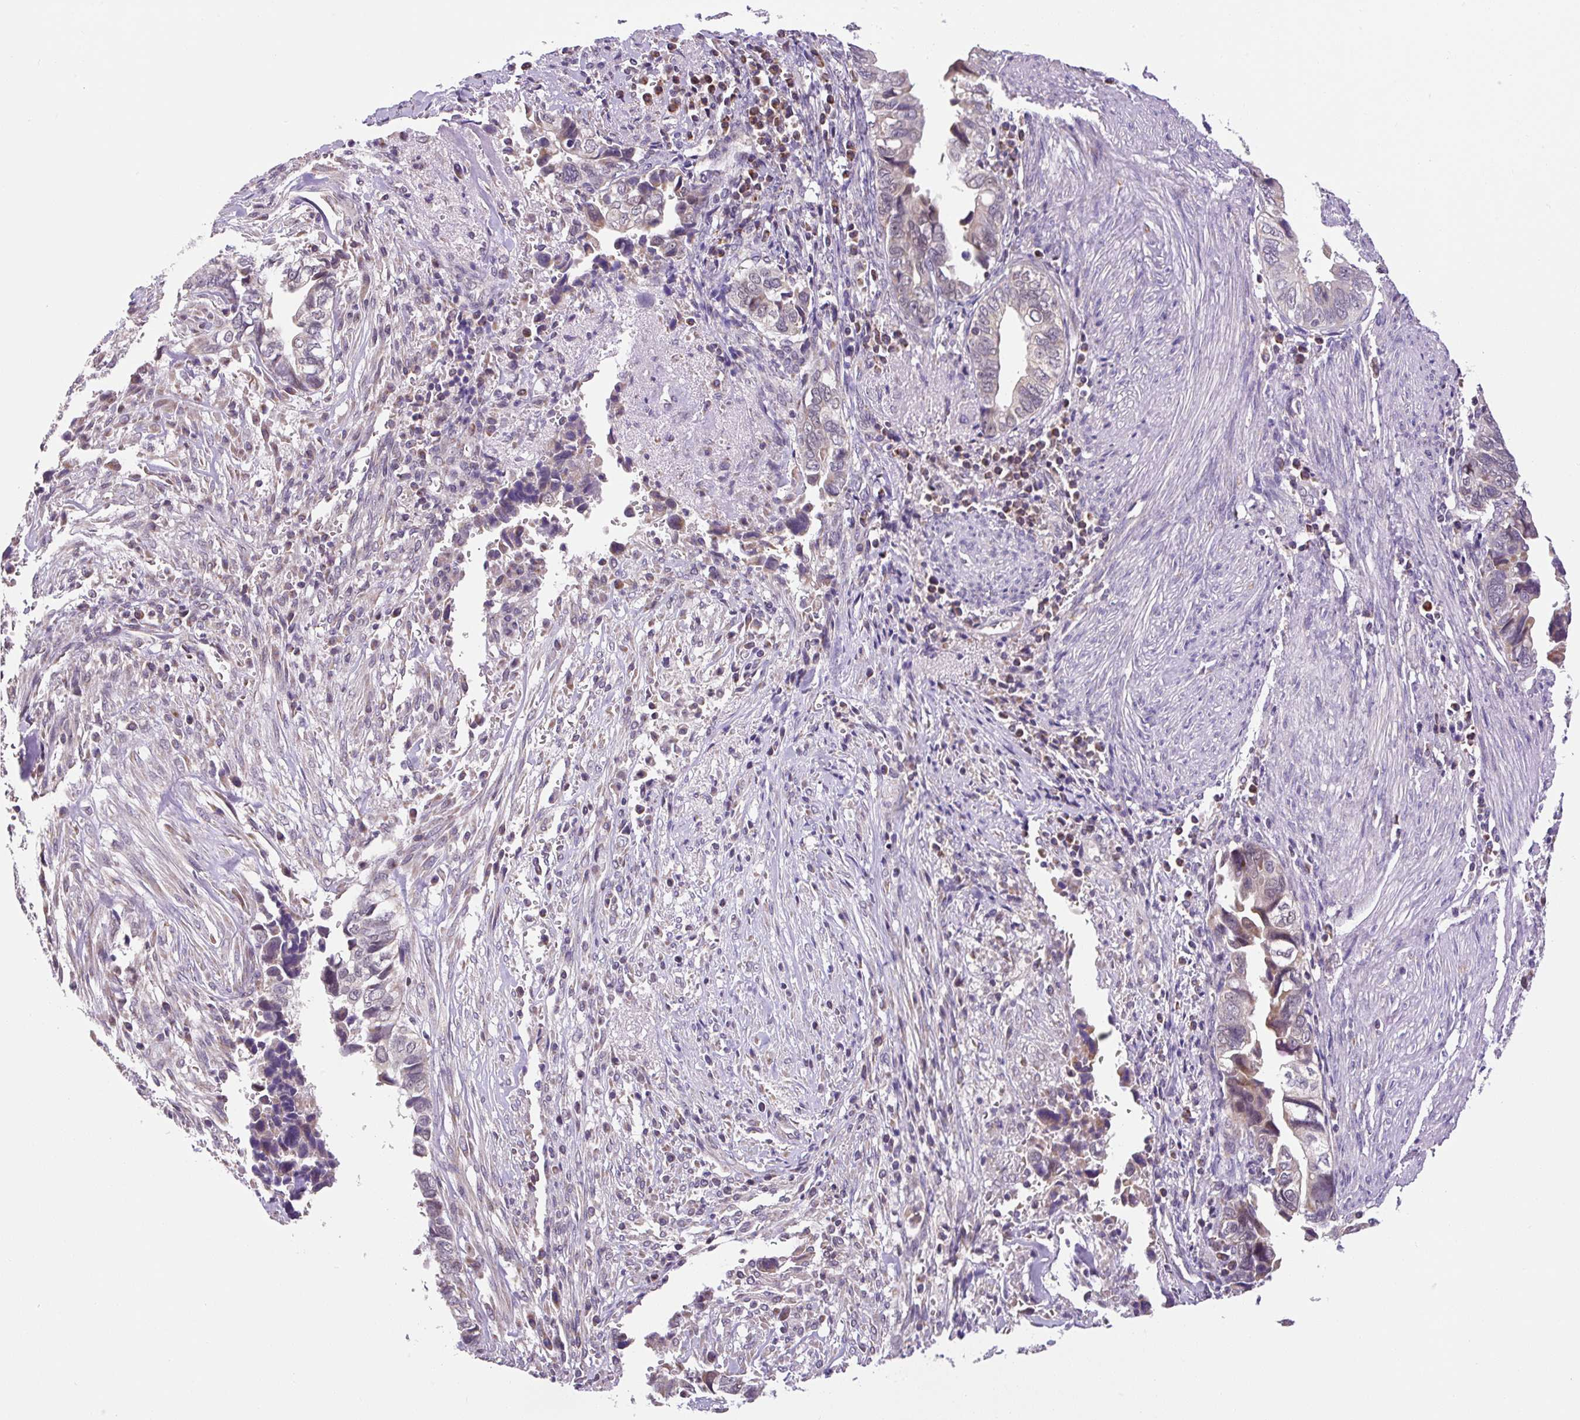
{"staining": {"intensity": "weak", "quantity": "<25%", "location": "cytoplasmic/membranous"}, "tissue": "liver cancer", "cell_type": "Tumor cells", "image_type": "cancer", "snomed": [{"axis": "morphology", "description": "Cholangiocarcinoma"}, {"axis": "topography", "description": "Liver"}], "caption": "This is a image of immunohistochemistry staining of liver cholangiocarcinoma, which shows no positivity in tumor cells.", "gene": "MFSD9", "patient": {"sex": "female", "age": 79}}